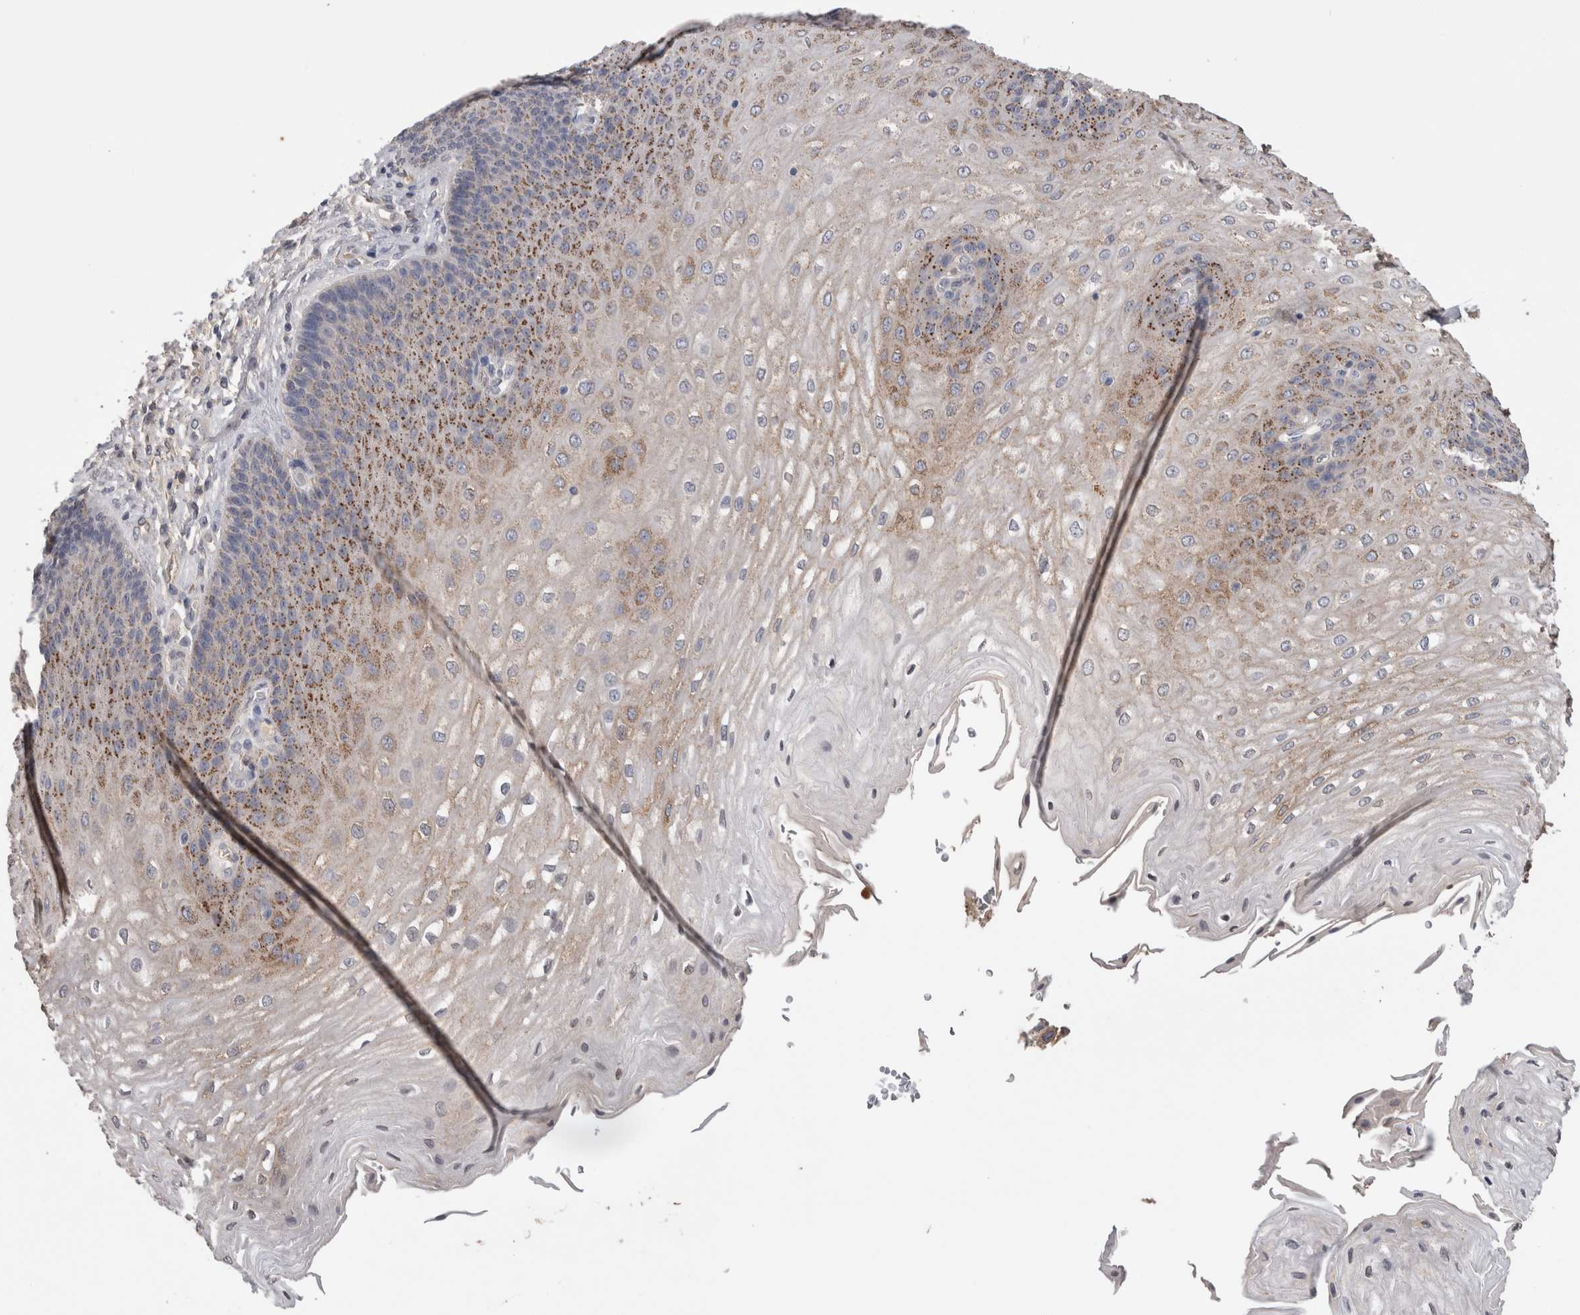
{"staining": {"intensity": "moderate", "quantity": ">75%", "location": "cytoplasmic/membranous"}, "tissue": "esophagus", "cell_type": "Squamous epithelial cells", "image_type": "normal", "snomed": [{"axis": "morphology", "description": "Normal tissue, NOS"}, {"axis": "topography", "description": "Esophagus"}], "caption": "Protein positivity by immunohistochemistry demonstrates moderate cytoplasmic/membranous staining in approximately >75% of squamous epithelial cells in normal esophagus.", "gene": "PPP3CC", "patient": {"sex": "male", "age": 54}}